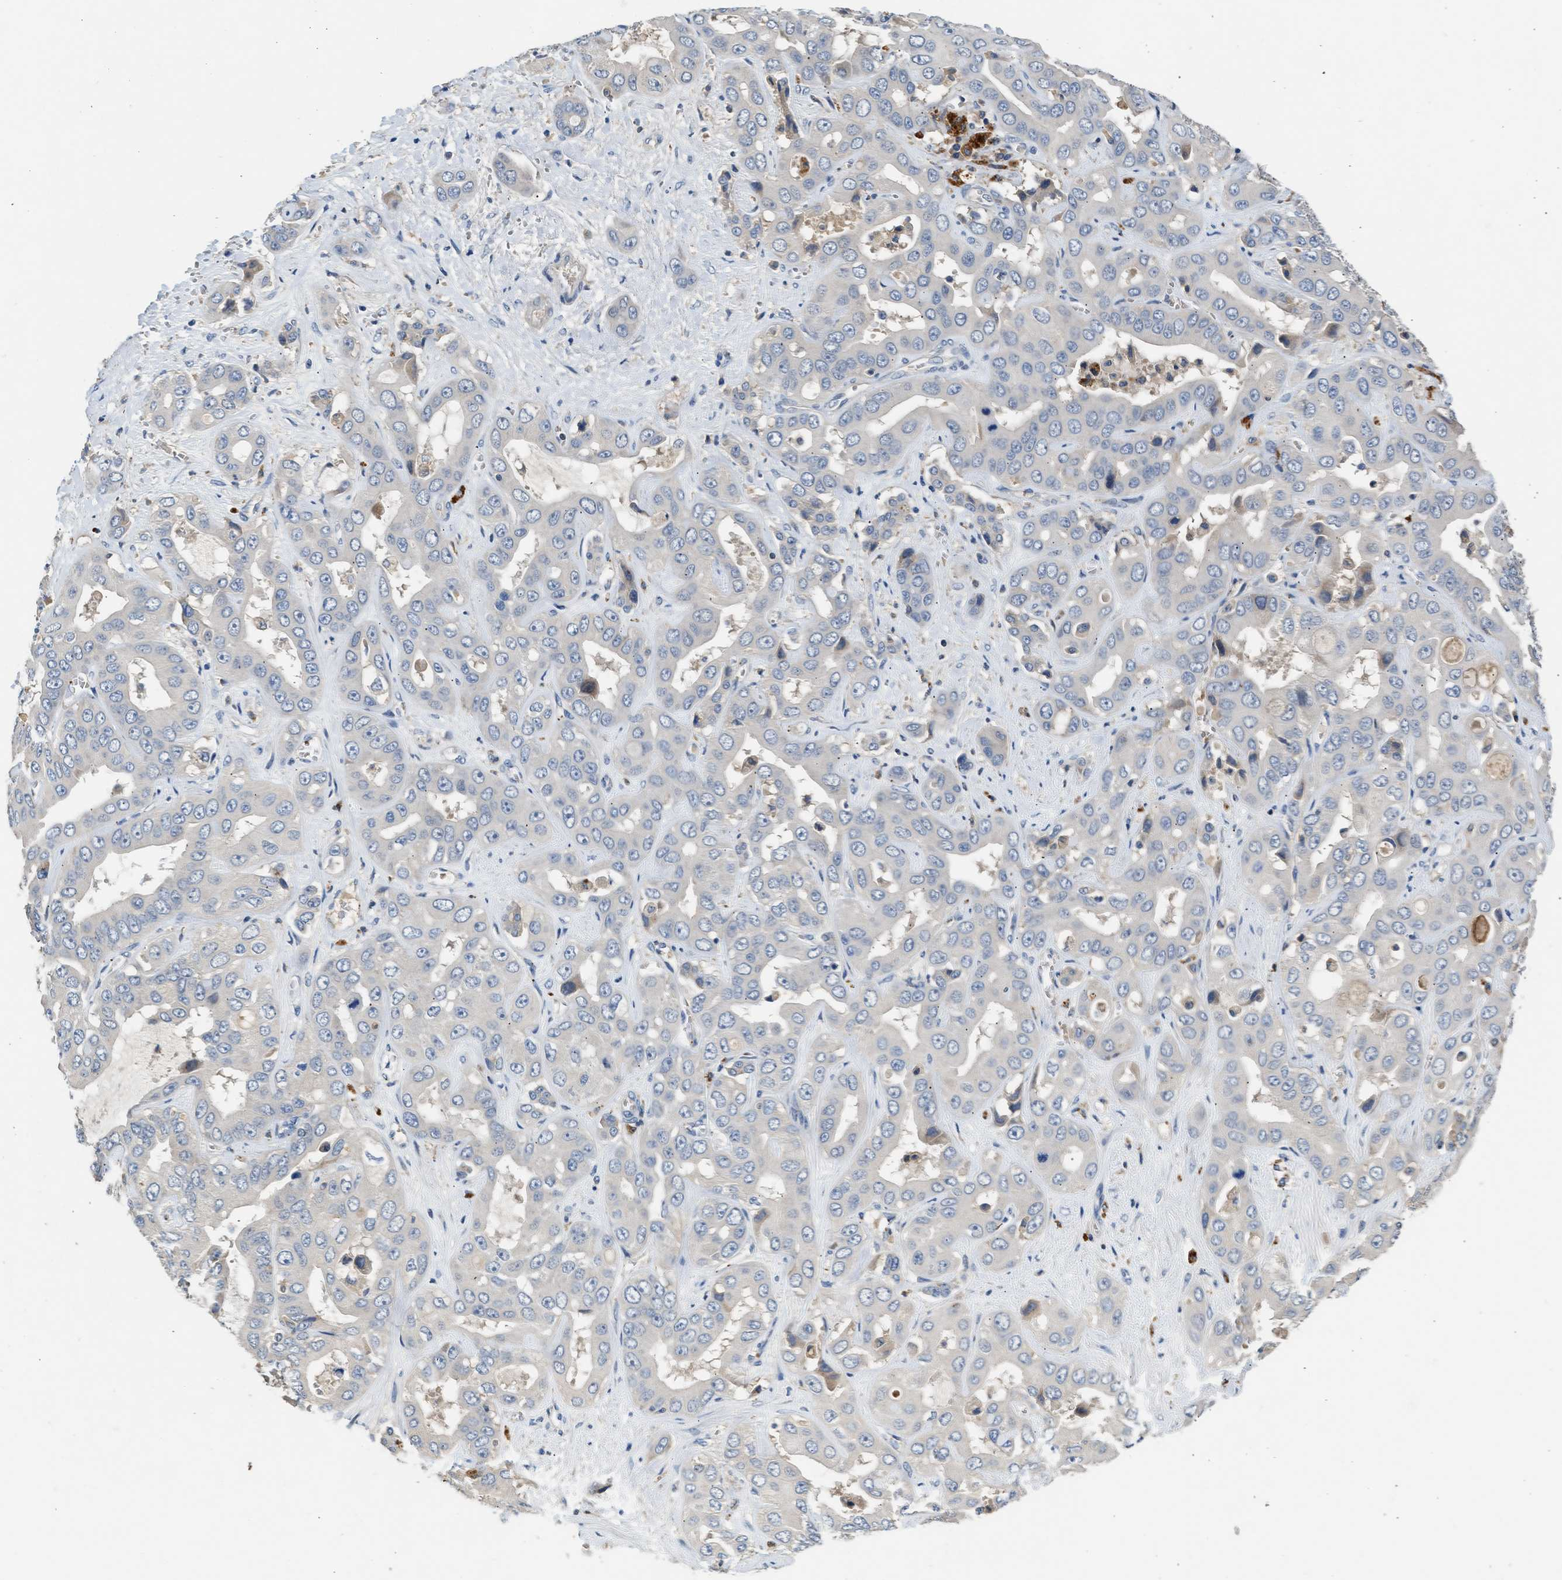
{"staining": {"intensity": "negative", "quantity": "none", "location": "none"}, "tissue": "liver cancer", "cell_type": "Tumor cells", "image_type": "cancer", "snomed": [{"axis": "morphology", "description": "Cholangiocarcinoma"}, {"axis": "topography", "description": "Liver"}], "caption": "Immunohistochemistry histopathology image of neoplastic tissue: liver cancer (cholangiocarcinoma) stained with DAB (3,3'-diaminobenzidine) reveals no significant protein expression in tumor cells. Brightfield microscopy of IHC stained with DAB (3,3'-diaminobenzidine) (brown) and hematoxylin (blue), captured at high magnification.", "gene": "RWDD2B", "patient": {"sex": "female", "age": 52}}